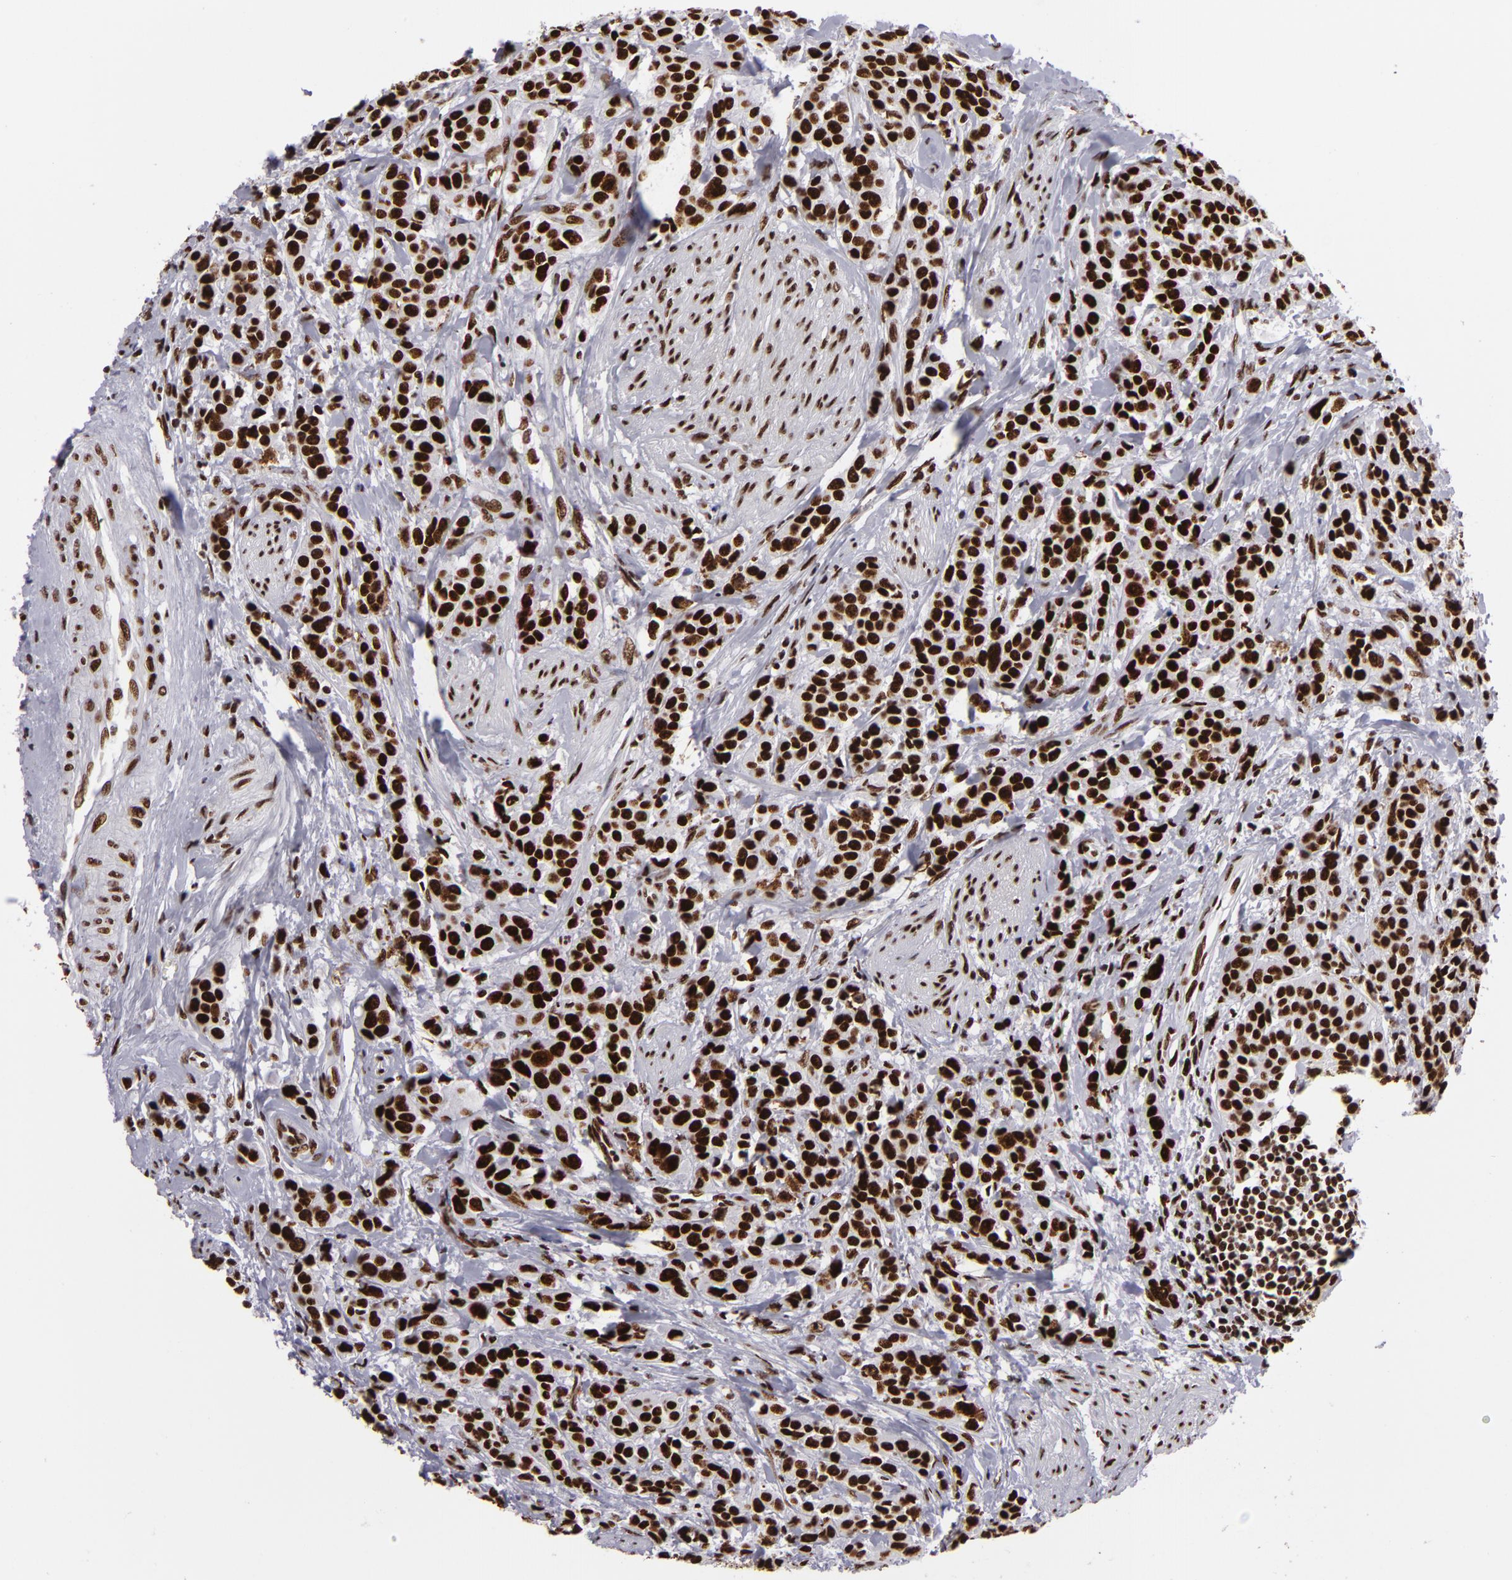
{"staining": {"intensity": "strong", "quantity": ">75%", "location": "nuclear"}, "tissue": "urothelial cancer", "cell_type": "Tumor cells", "image_type": "cancer", "snomed": [{"axis": "morphology", "description": "Urothelial carcinoma, High grade"}, {"axis": "topography", "description": "Urinary bladder"}], "caption": "Immunohistochemical staining of urothelial cancer reveals high levels of strong nuclear protein expression in about >75% of tumor cells.", "gene": "SAFB", "patient": {"sex": "male", "age": 56}}